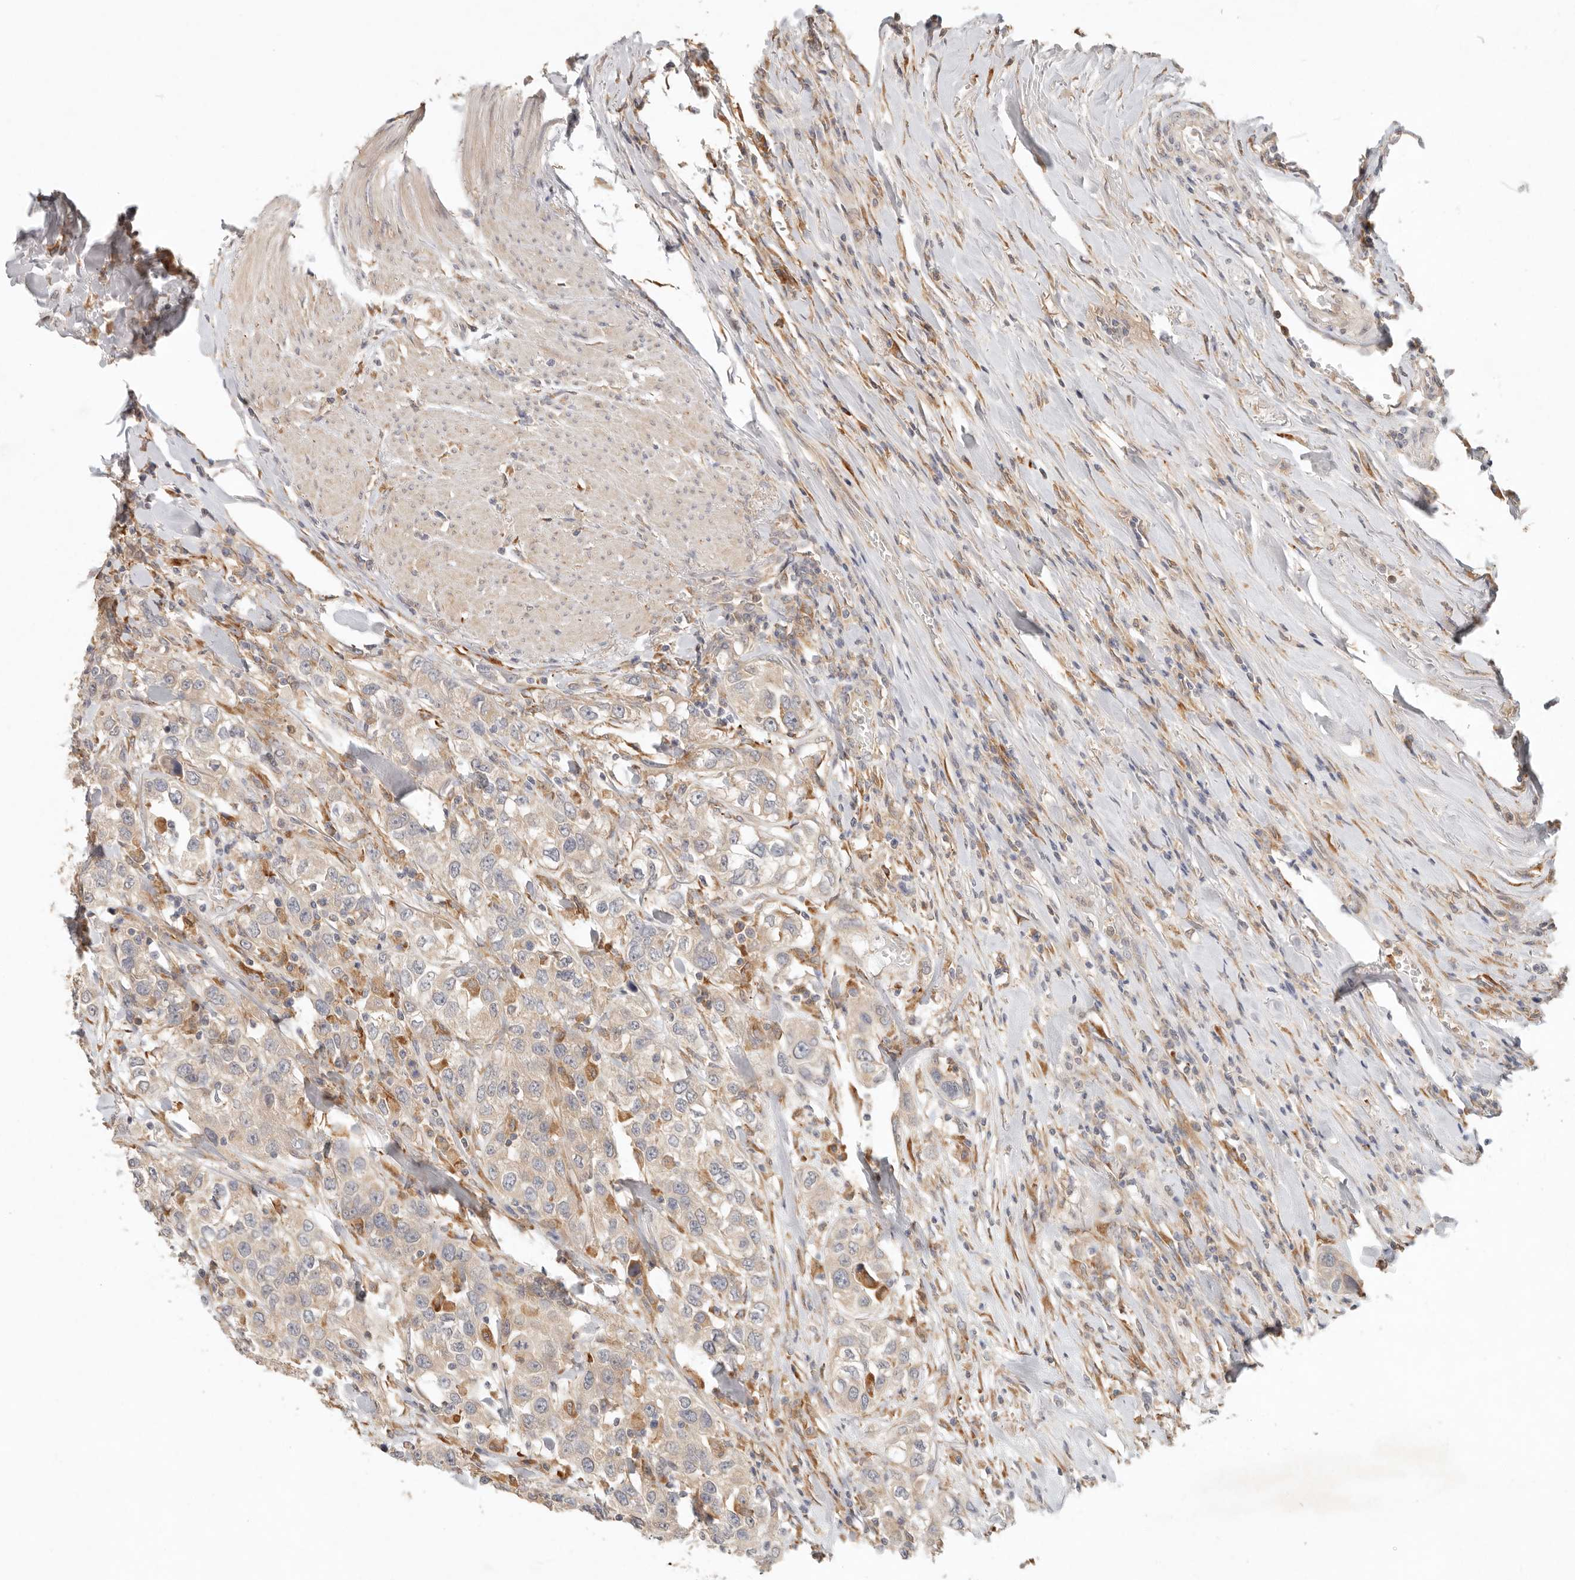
{"staining": {"intensity": "negative", "quantity": "none", "location": "none"}, "tissue": "urothelial cancer", "cell_type": "Tumor cells", "image_type": "cancer", "snomed": [{"axis": "morphology", "description": "Urothelial carcinoma, High grade"}, {"axis": "topography", "description": "Urinary bladder"}], "caption": "Histopathology image shows no significant protein positivity in tumor cells of urothelial cancer.", "gene": "ARHGEF10L", "patient": {"sex": "female", "age": 80}}